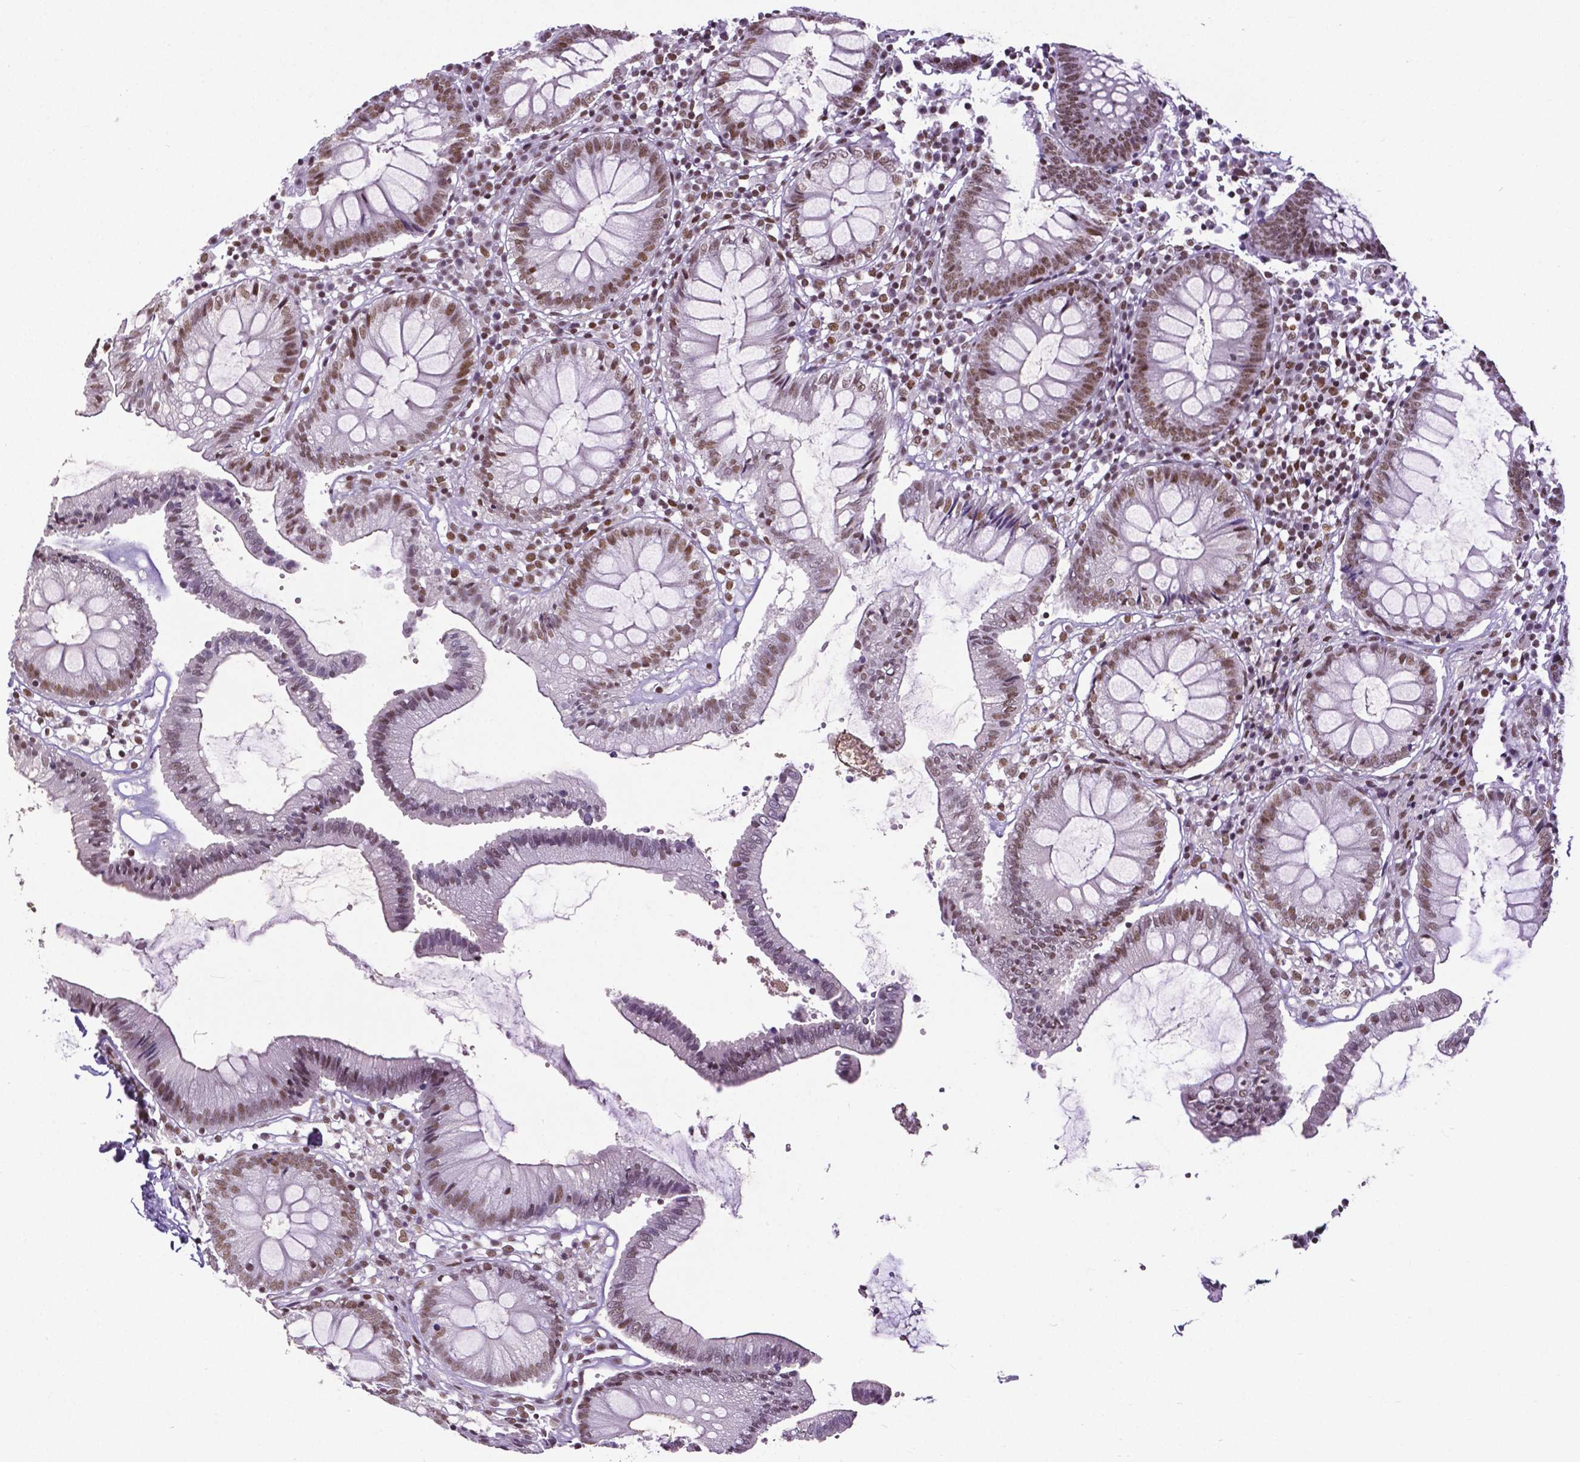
{"staining": {"intensity": "moderate", "quantity": ">75%", "location": "nuclear"}, "tissue": "colon", "cell_type": "Endothelial cells", "image_type": "normal", "snomed": [{"axis": "morphology", "description": "Normal tissue, NOS"}, {"axis": "morphology", "description": "Adenocarcinoma, NOS"}, {"axis": "topography", "description": "Colon"}], "caption": "Moderate nuclear staining is seen in approximately >75% of endothelial cells in unremarkable colon. The staining was performed using DAB (3,3'-diaminobenzidine), with brown indicating positive protein expression. Nuclei are stained blue with hematoxylin.", "gene": "REST", "patient": {"sex": "male", "age": 83}}